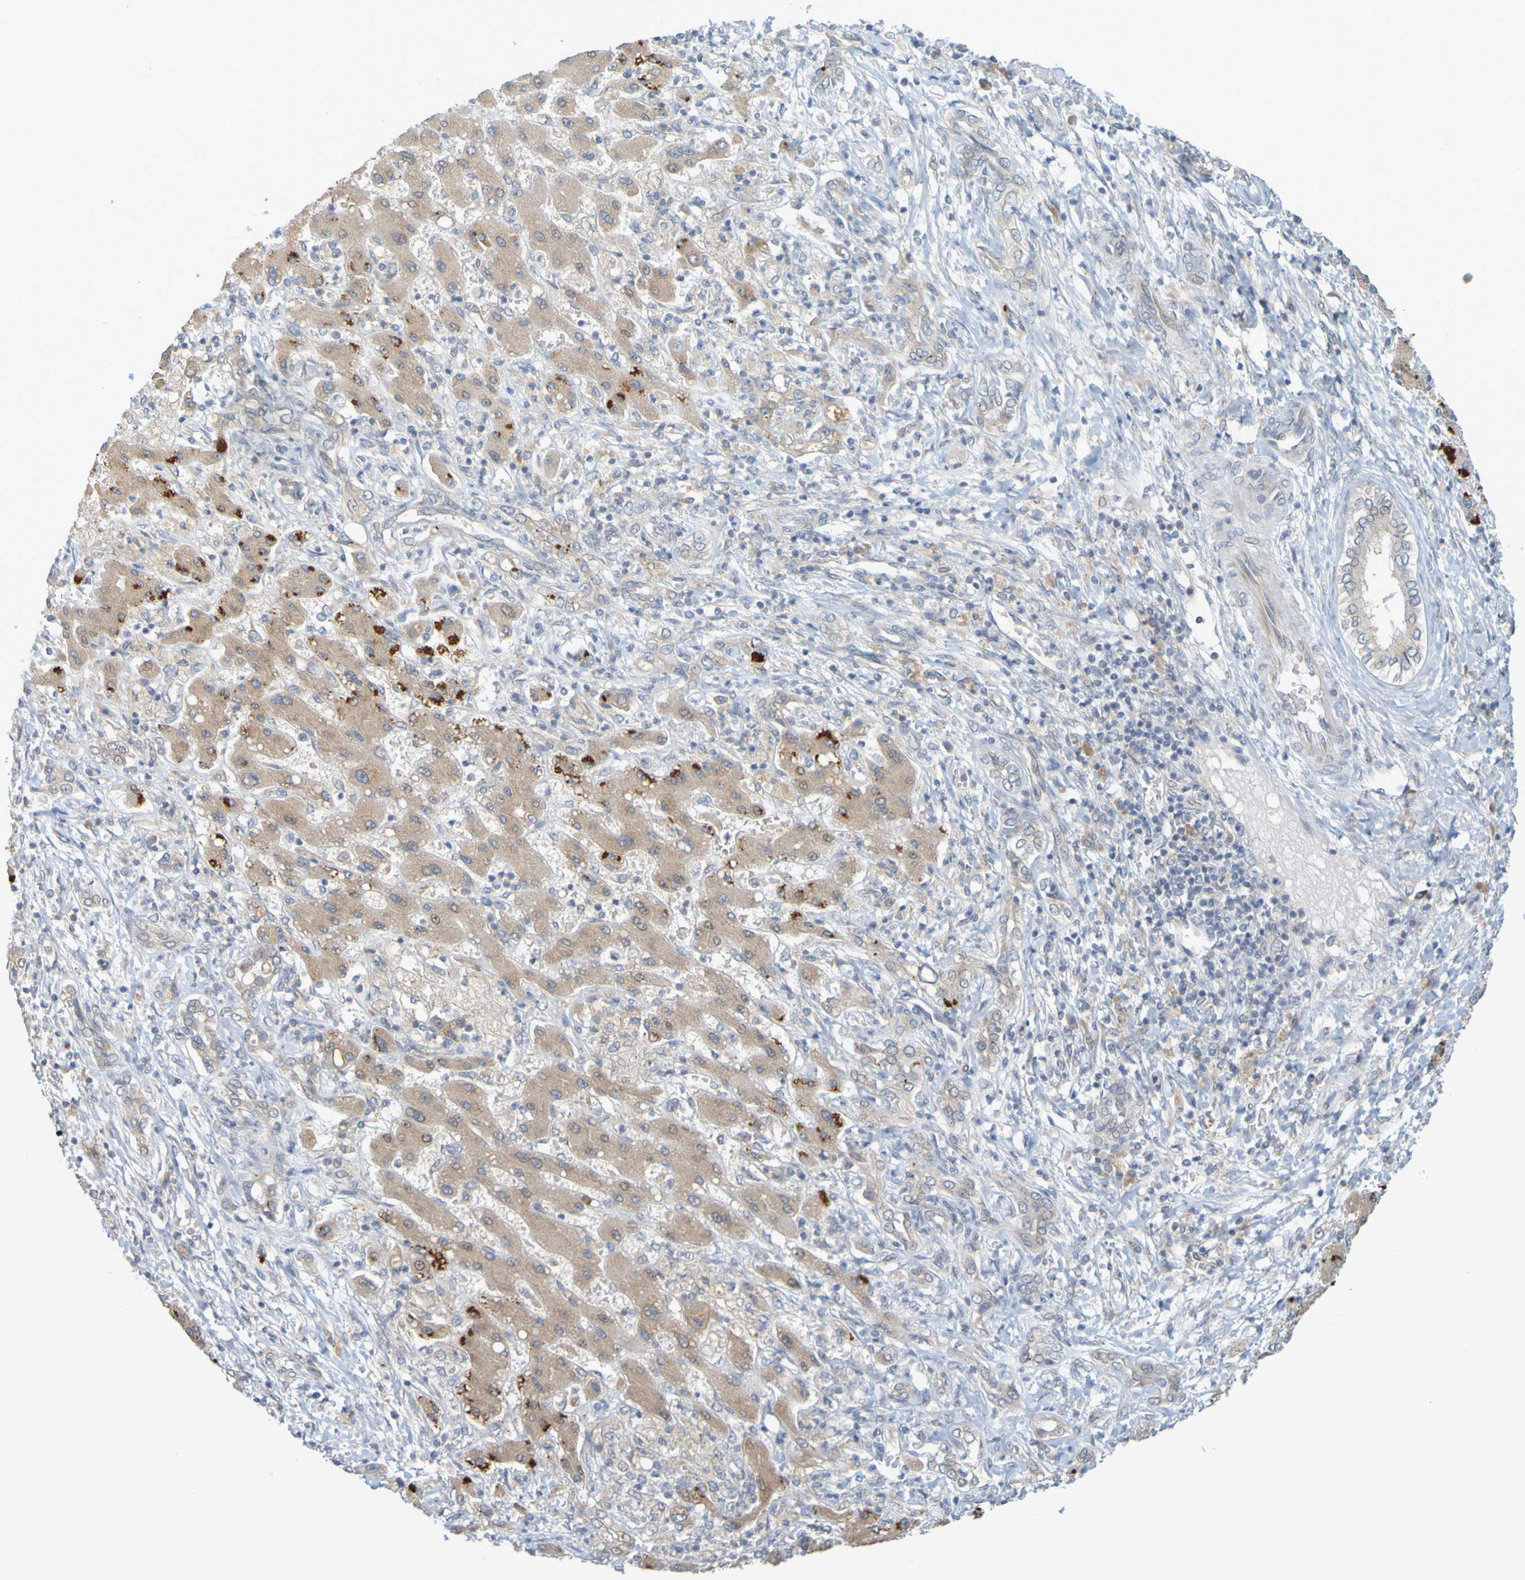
{"staining": {"intensity": "weak", "quantity": ">75%", "location": "cytoplasmic/membranous"}, "tissue": "liver cancer", "cell_type": "Tumor cells", "image_type": "cancer", "snomed": [{"axis": "morphology", "description": "Cholangiocarcinoma"}, {"axis": "topography", "description": "Liver"}], "caption": "Liver cancer tissue exhibits weak cytoplasmic/membranous staining in about >75% of tumor cells", "gene": "MOGS", "patient": {"sex": "male", "age": 50}}